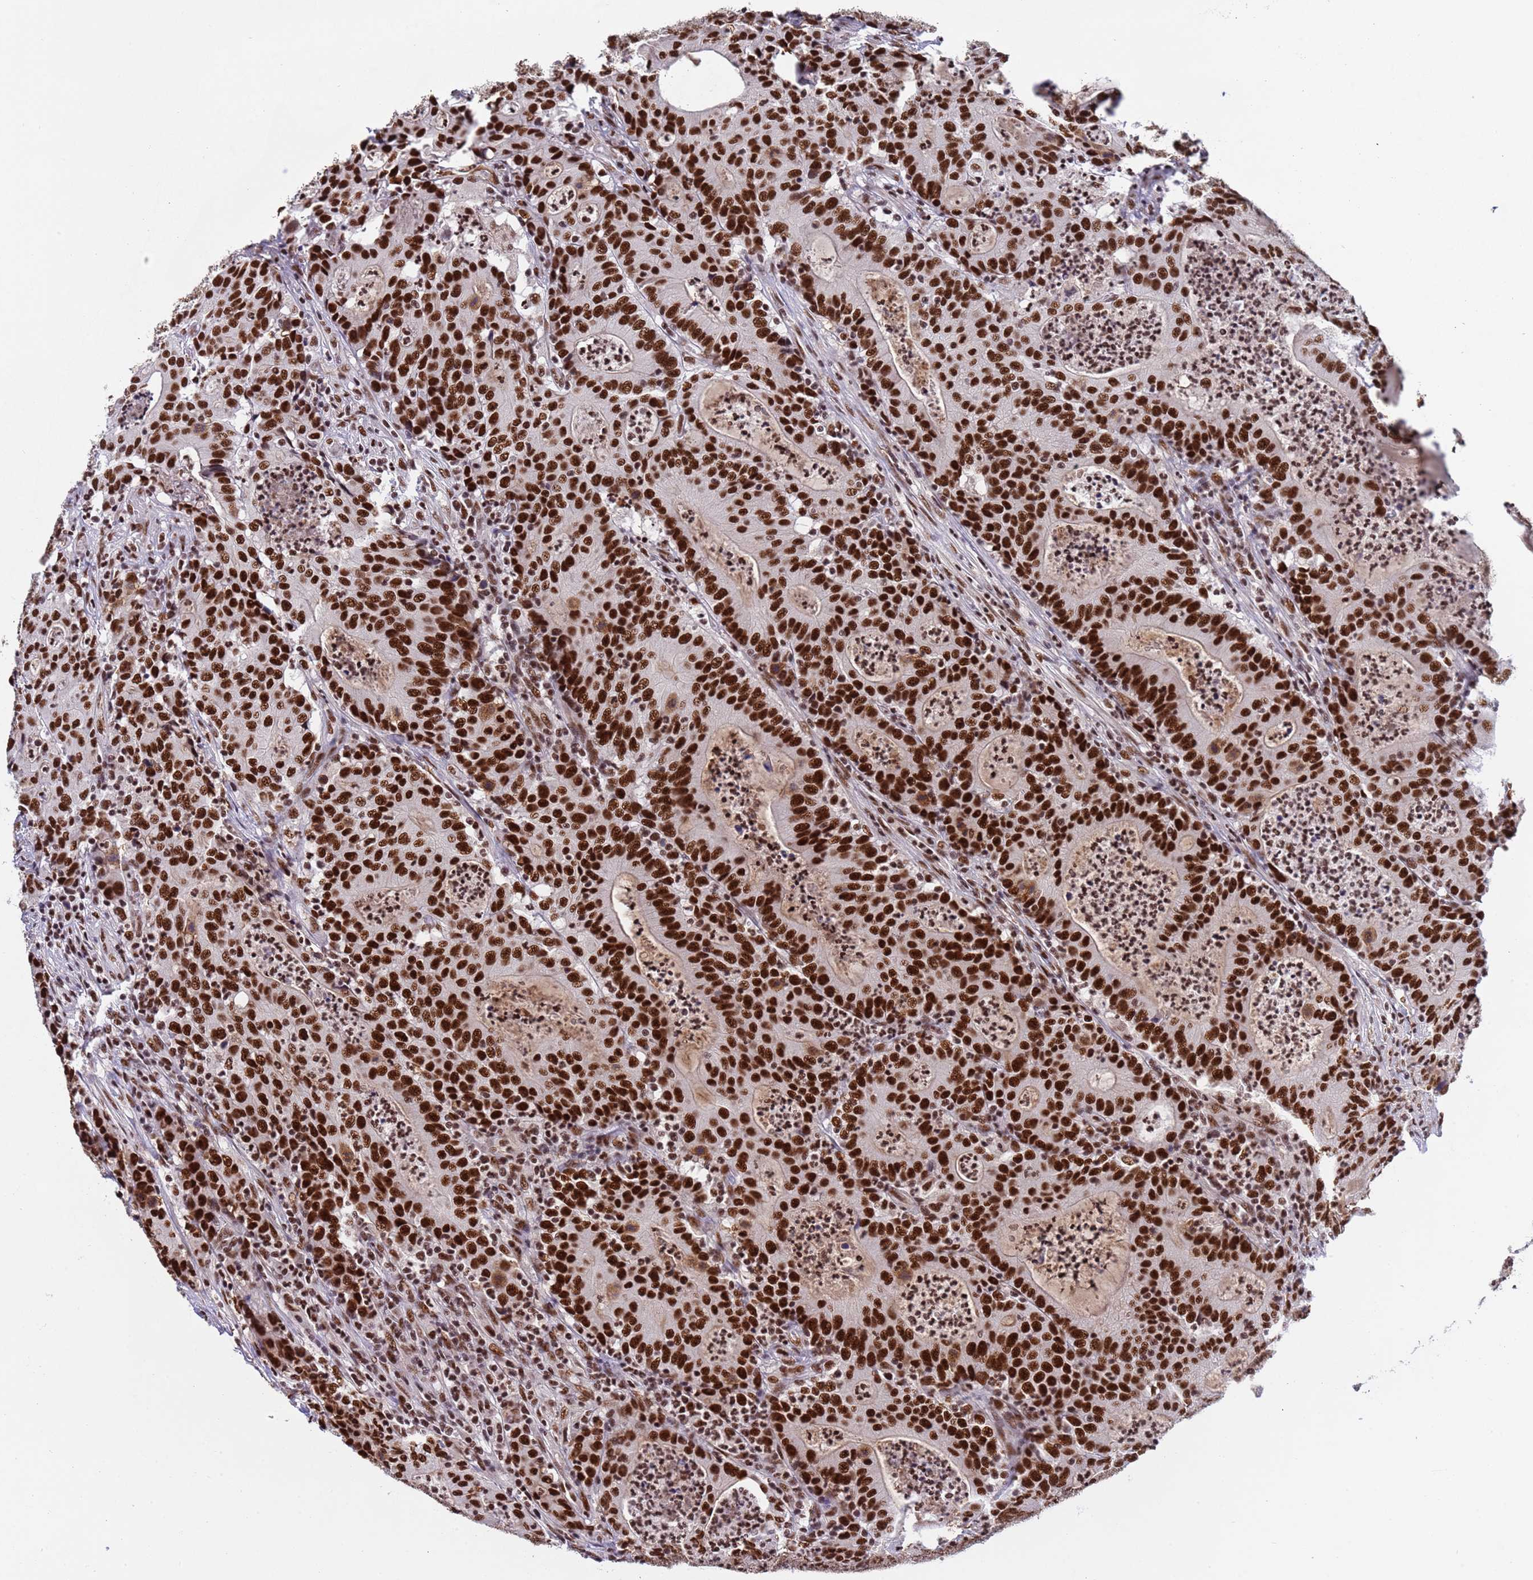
{"staining": {"intensity": "strong", "quantity": ">75%", "location": "nuclear"}, "tissue": "colorectal cancer", "cell_type": "Tumor cells", "image_type": "cancer", "snomed": [{"axis": "morphology", "description": "Adenocarcinoma, NOS"}, {"axis": "topography", "description": "Colon"}], "caption": "Immunohistochemical staining of human colorectal adenocarcinoma exhibits high levels of strong nuclear expression in approximately >75% of tumor cells. The protein is shown in brown color, while the nuclei are stained blue.", "gene": "SRRT", "patient": {"sex": "male", "age": 83}}